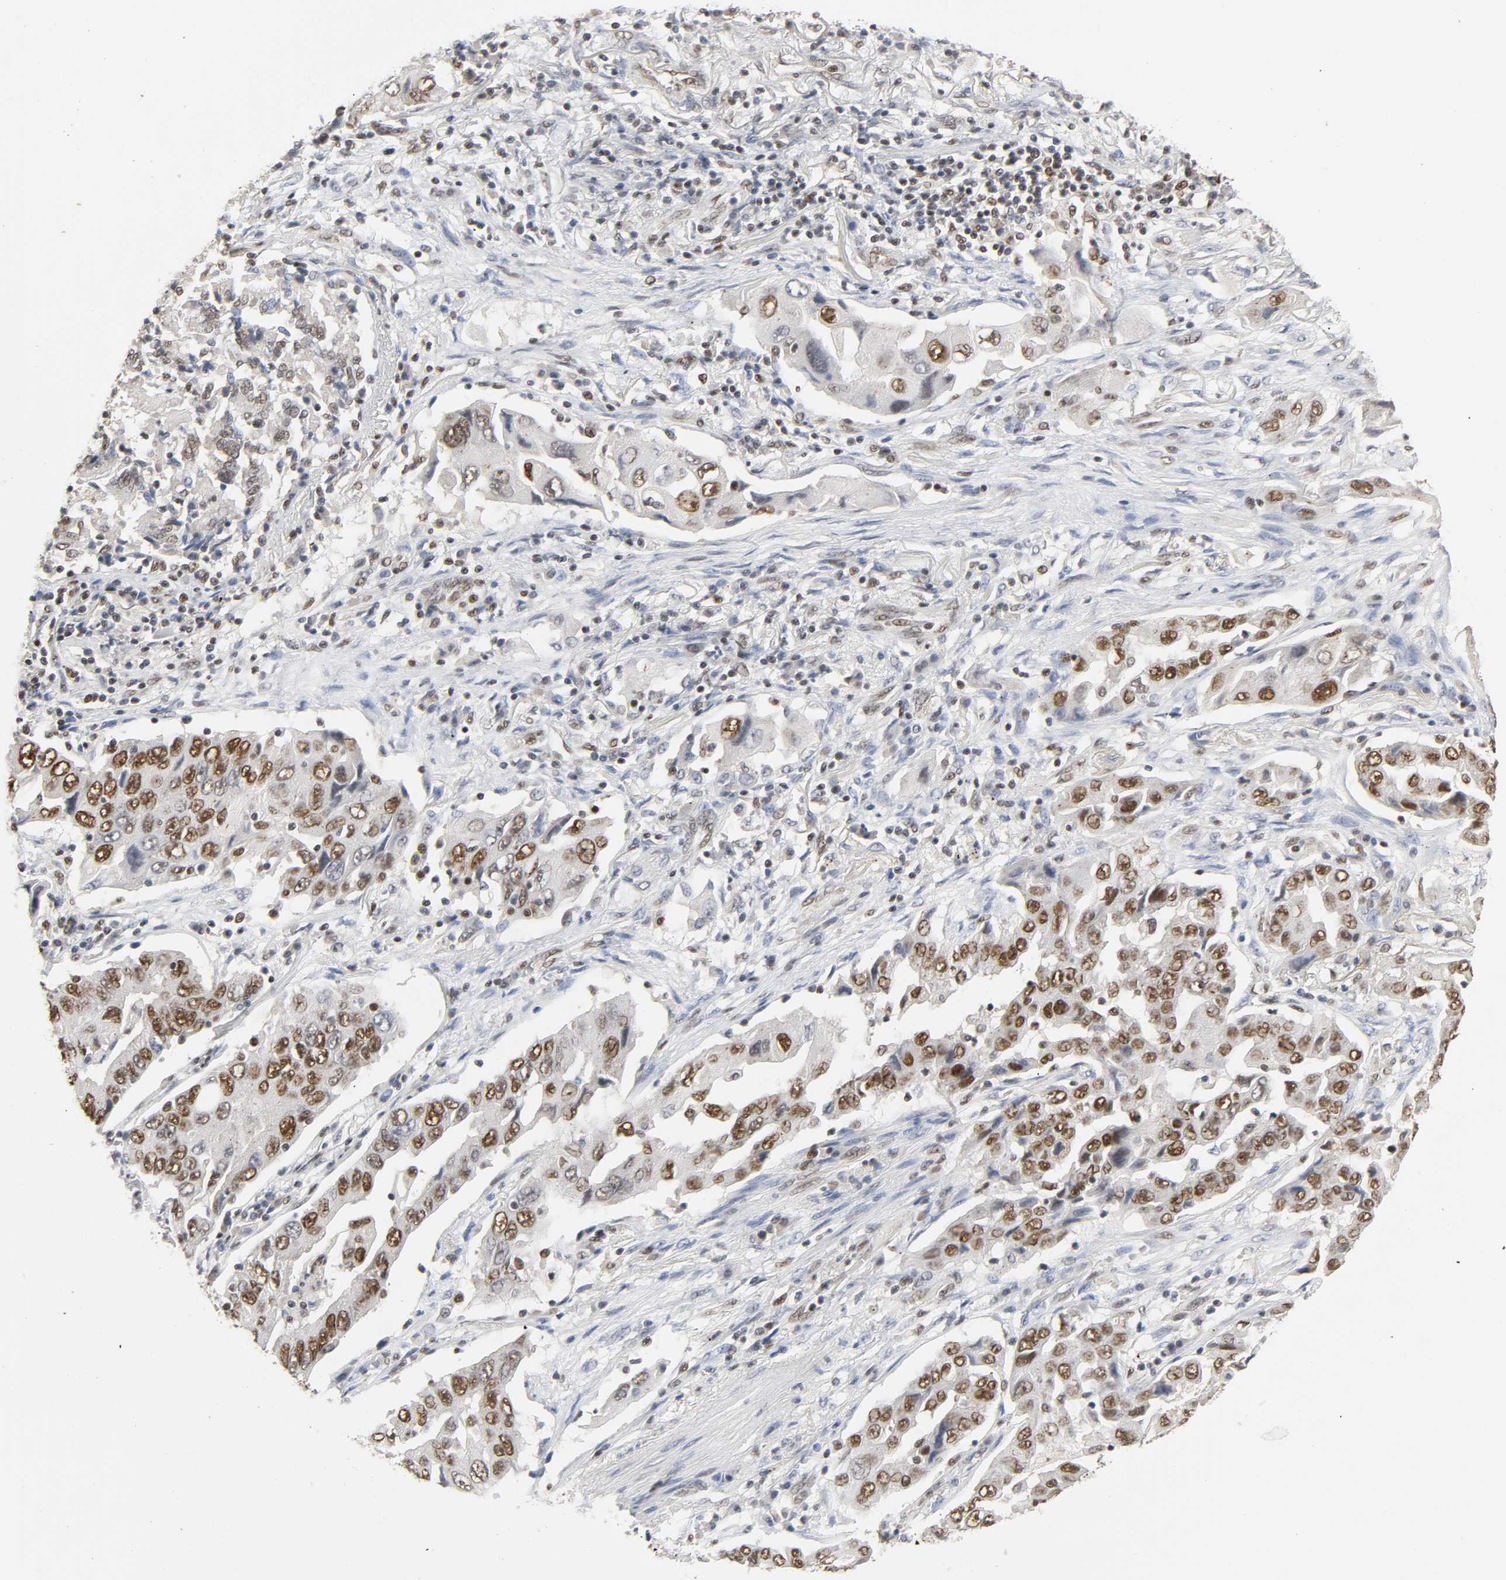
{"staining": {"intensity": "strong", "quantity": "25%-75%", "location": "nuclear"}, "tissue": "lung cancer", "cell_type": "Tumor cells", "image_type": "cancer", "snomed": [{"axis": "morphology", "description": "Adenocarcinoma, NOS"}, {"axis": "topography", "description": "Lung"}], "caption": "Tumor cells show high levels of strong nuclear expression in about 25%-75% of cells in human lung cancer (adenocarcinoma).", "gene": "NCOA6", "patient": {"sex": "female", "age": 65}}